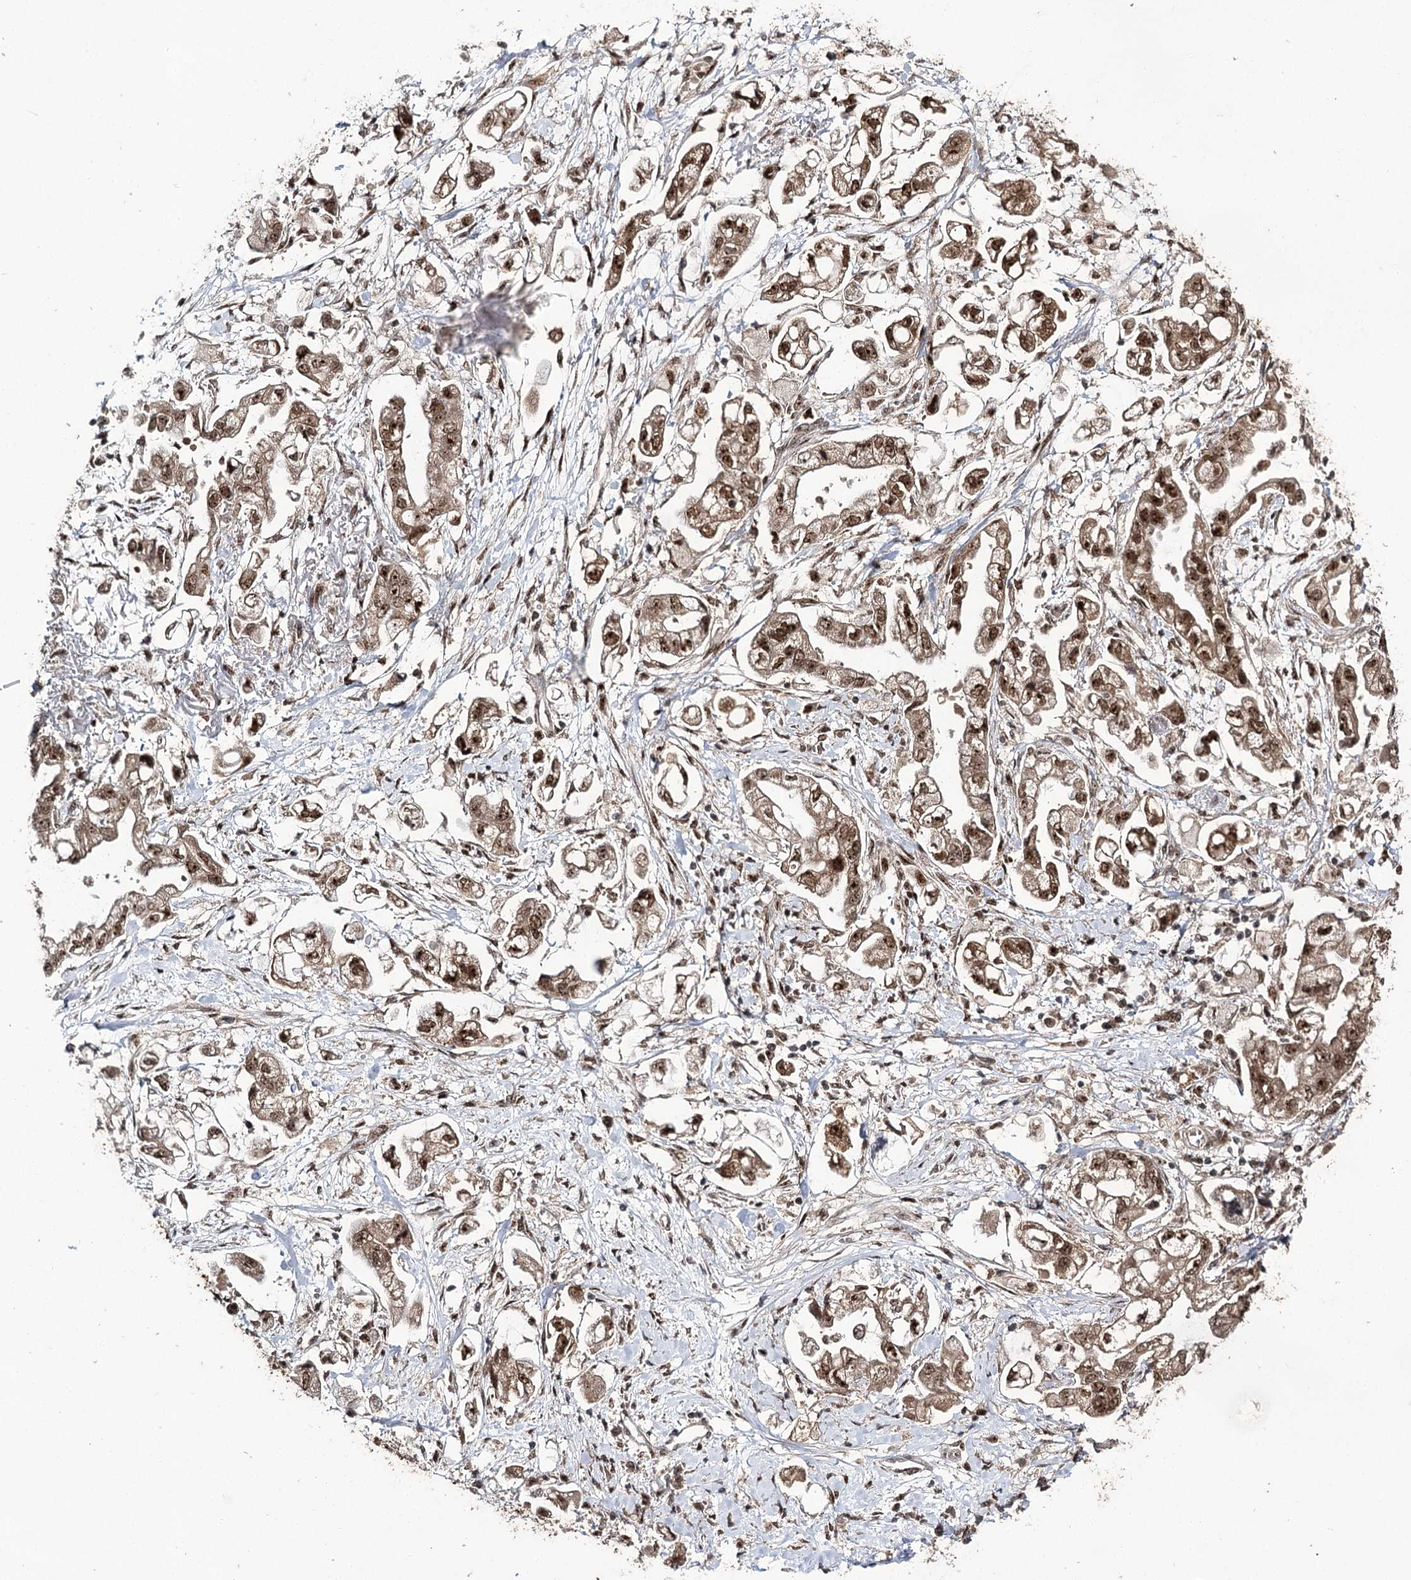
{"staining": {"intensity": "moderate", "quantity": ">75%", "location": "cytoplasmic/membranous,nuclear"}, "tissue": "stomach cancer", "cell_type": "Tumor cells", "image_type": "cancer", "snomed": [{"axis": "morphology", "description": "Adenocarcinoma, NOS"}, {"axis": "topography", "description": "Stomach"}], "caption": "Tumor cells exhibit moderate cytoplasmic/membranous and nuclear positivity in about >75% of cells in adenocarcinoma (stomach). (brown staining indicates protein expression, while blue staining denotes nuclei).", "gene": "ERCC3", "patient": {"sex": "male", "age": 62}}